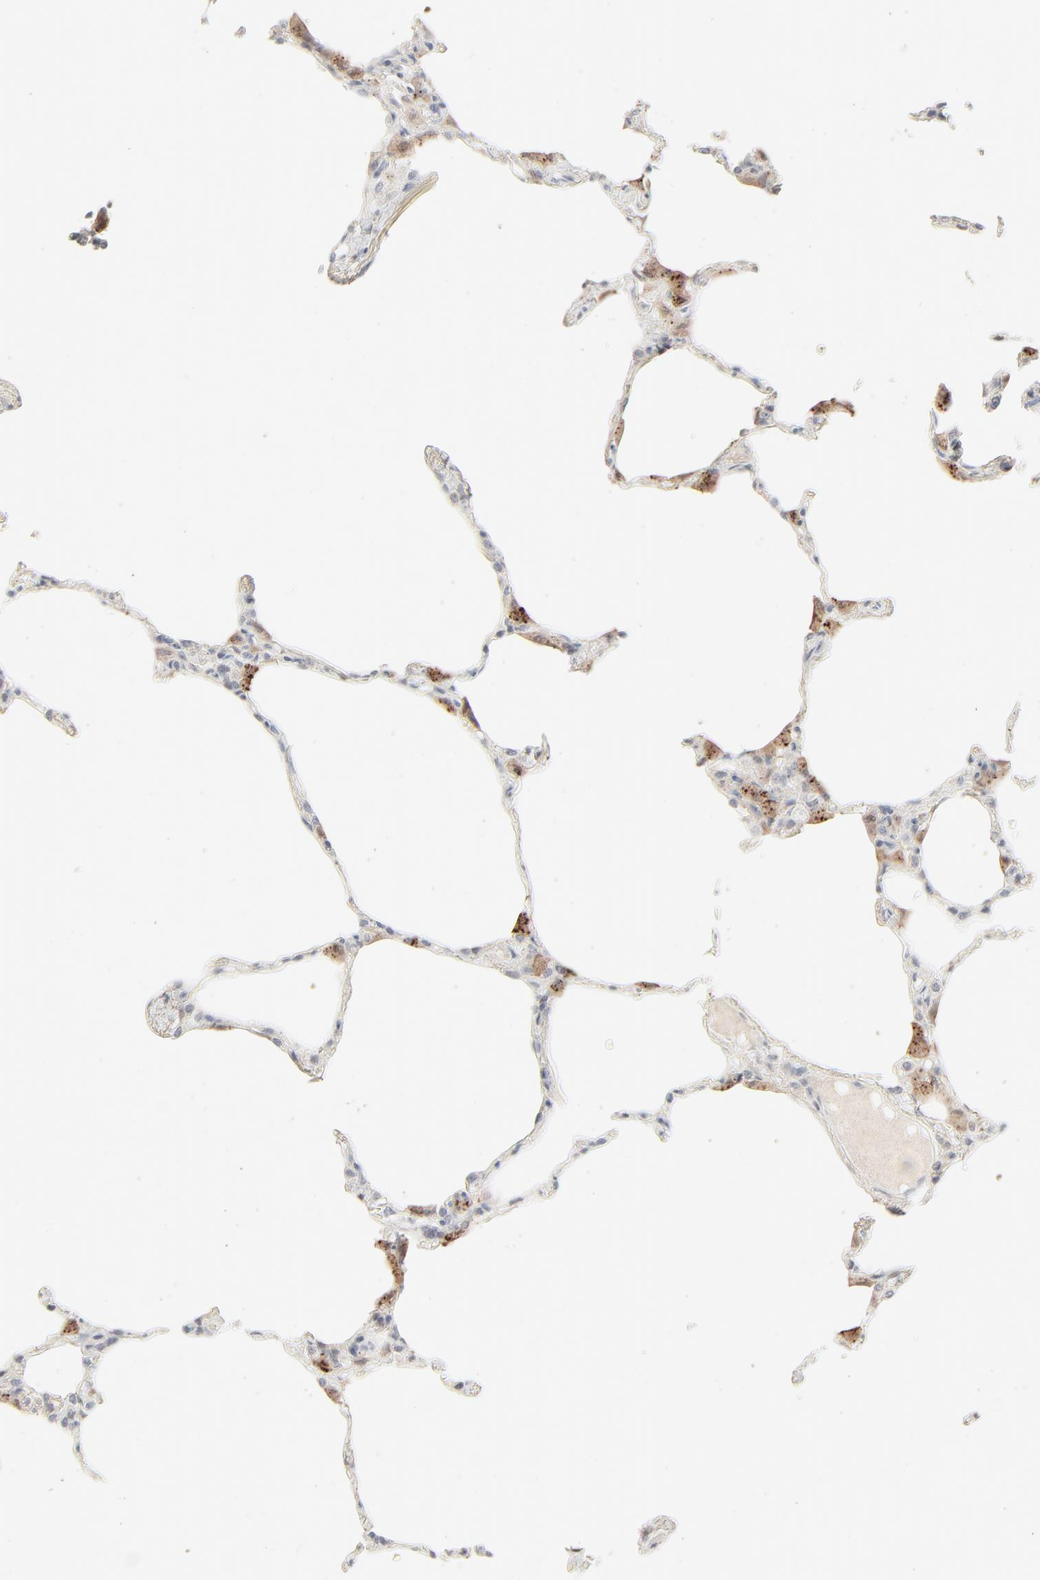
{"staining": {"intensity": "negative", "quantity": "none", "location": "none"}, "tissue": "lung", "cell_type": "Alveolar cells", "image_type": "normal", "snomed": [{"axis": "morphology", "description": "Normal tissue, NOS"}, {"axis": "topography", "description": "Lung"}], "caption": "This is an immunohistochemistry photomicrograph of normal human lung. There is no expression in alveolar cells.", "gene": "LGALS2", "patient": {"sex": "female", "age": 49}}